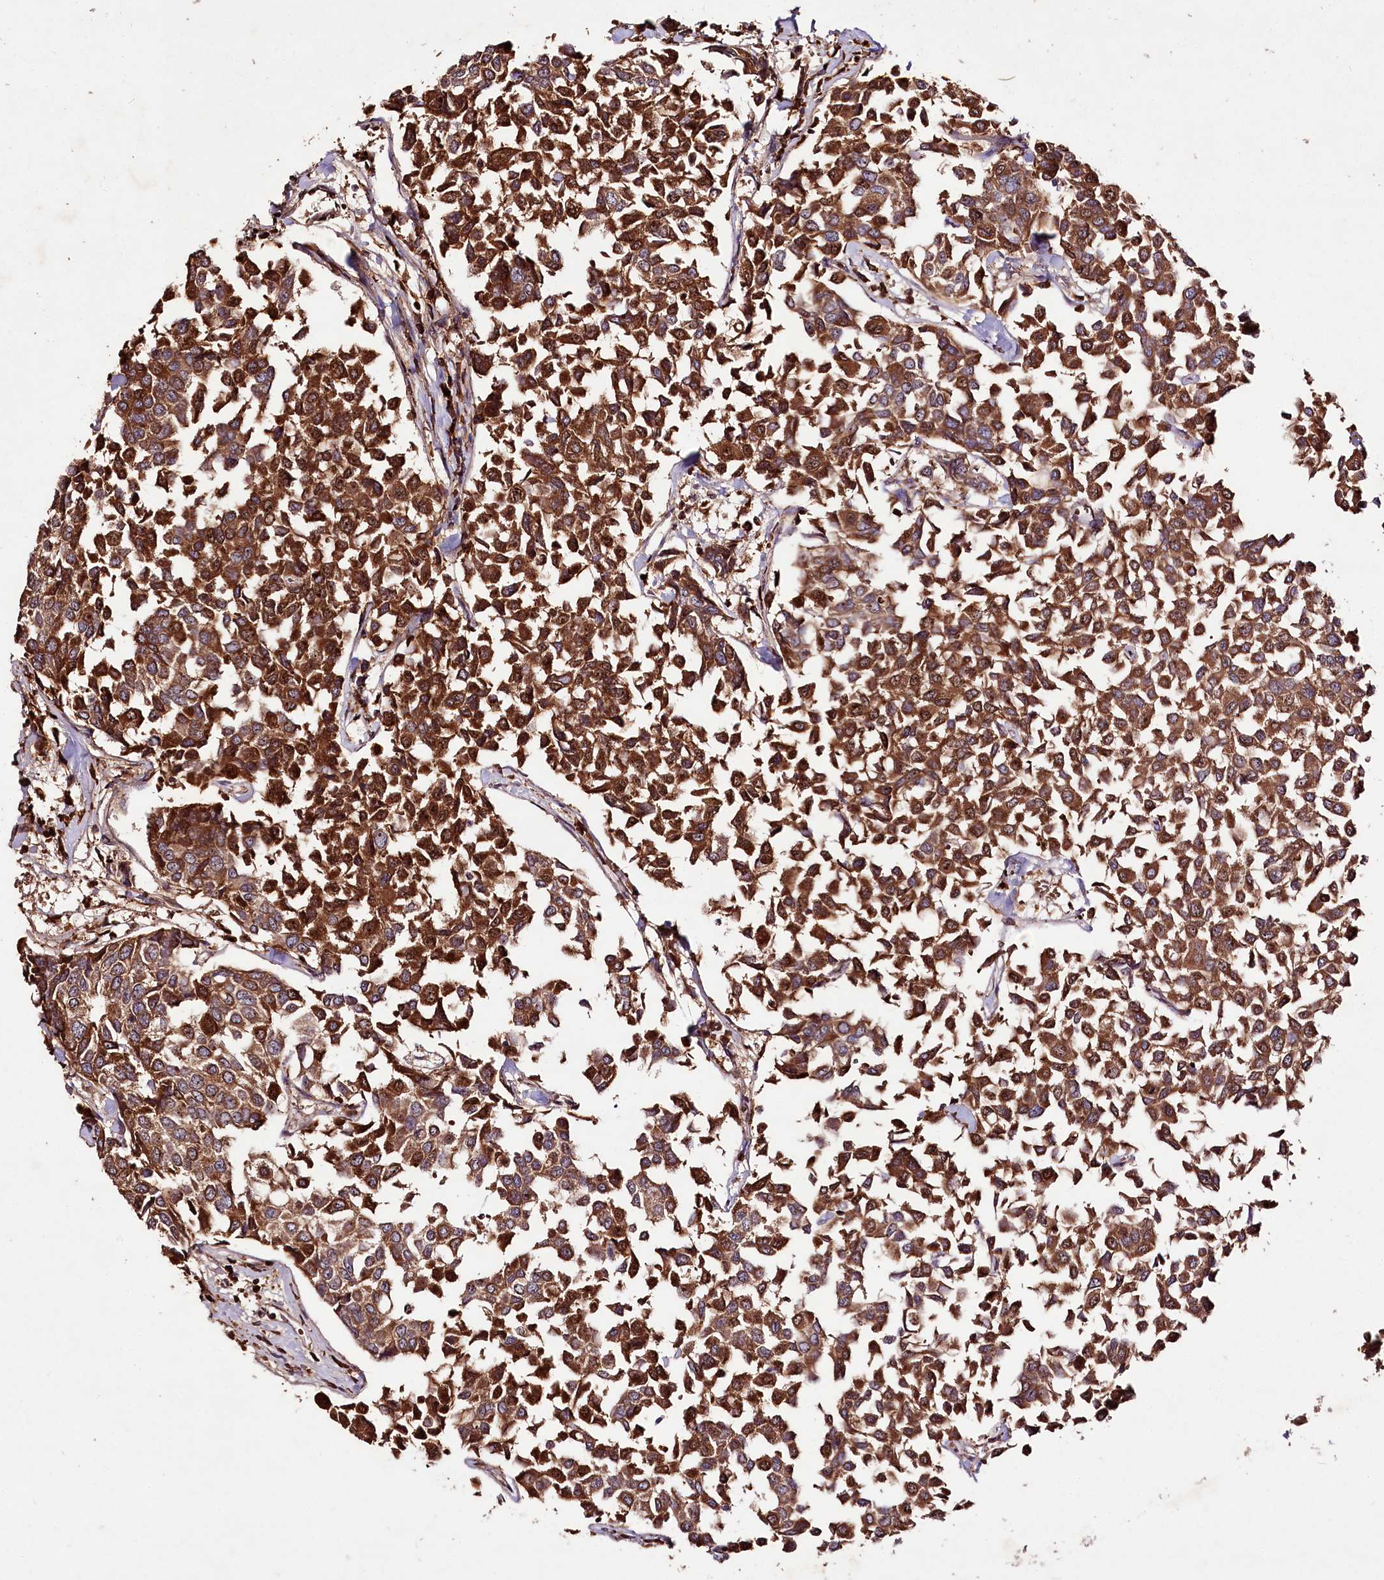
{"staining": {"intensity": "strong", "quantity": ">75%", "location": "cytoplasmic/membranous"}, "tissue": "breast cancer", "cell_type": "Tumor cells", "image_type": "cancer", "snomed": [{"axis": "morphology", "description": "Duct carcinoma"}, {"axis": "topography", "description": "Breast"}], "caption": "Human infiltrating ductal carcinoma (breast) stained with a protein marker shows strong staining in tumor cells.", "gene": "FAM53B", "patient": {"sex": "female", "age": 55}}